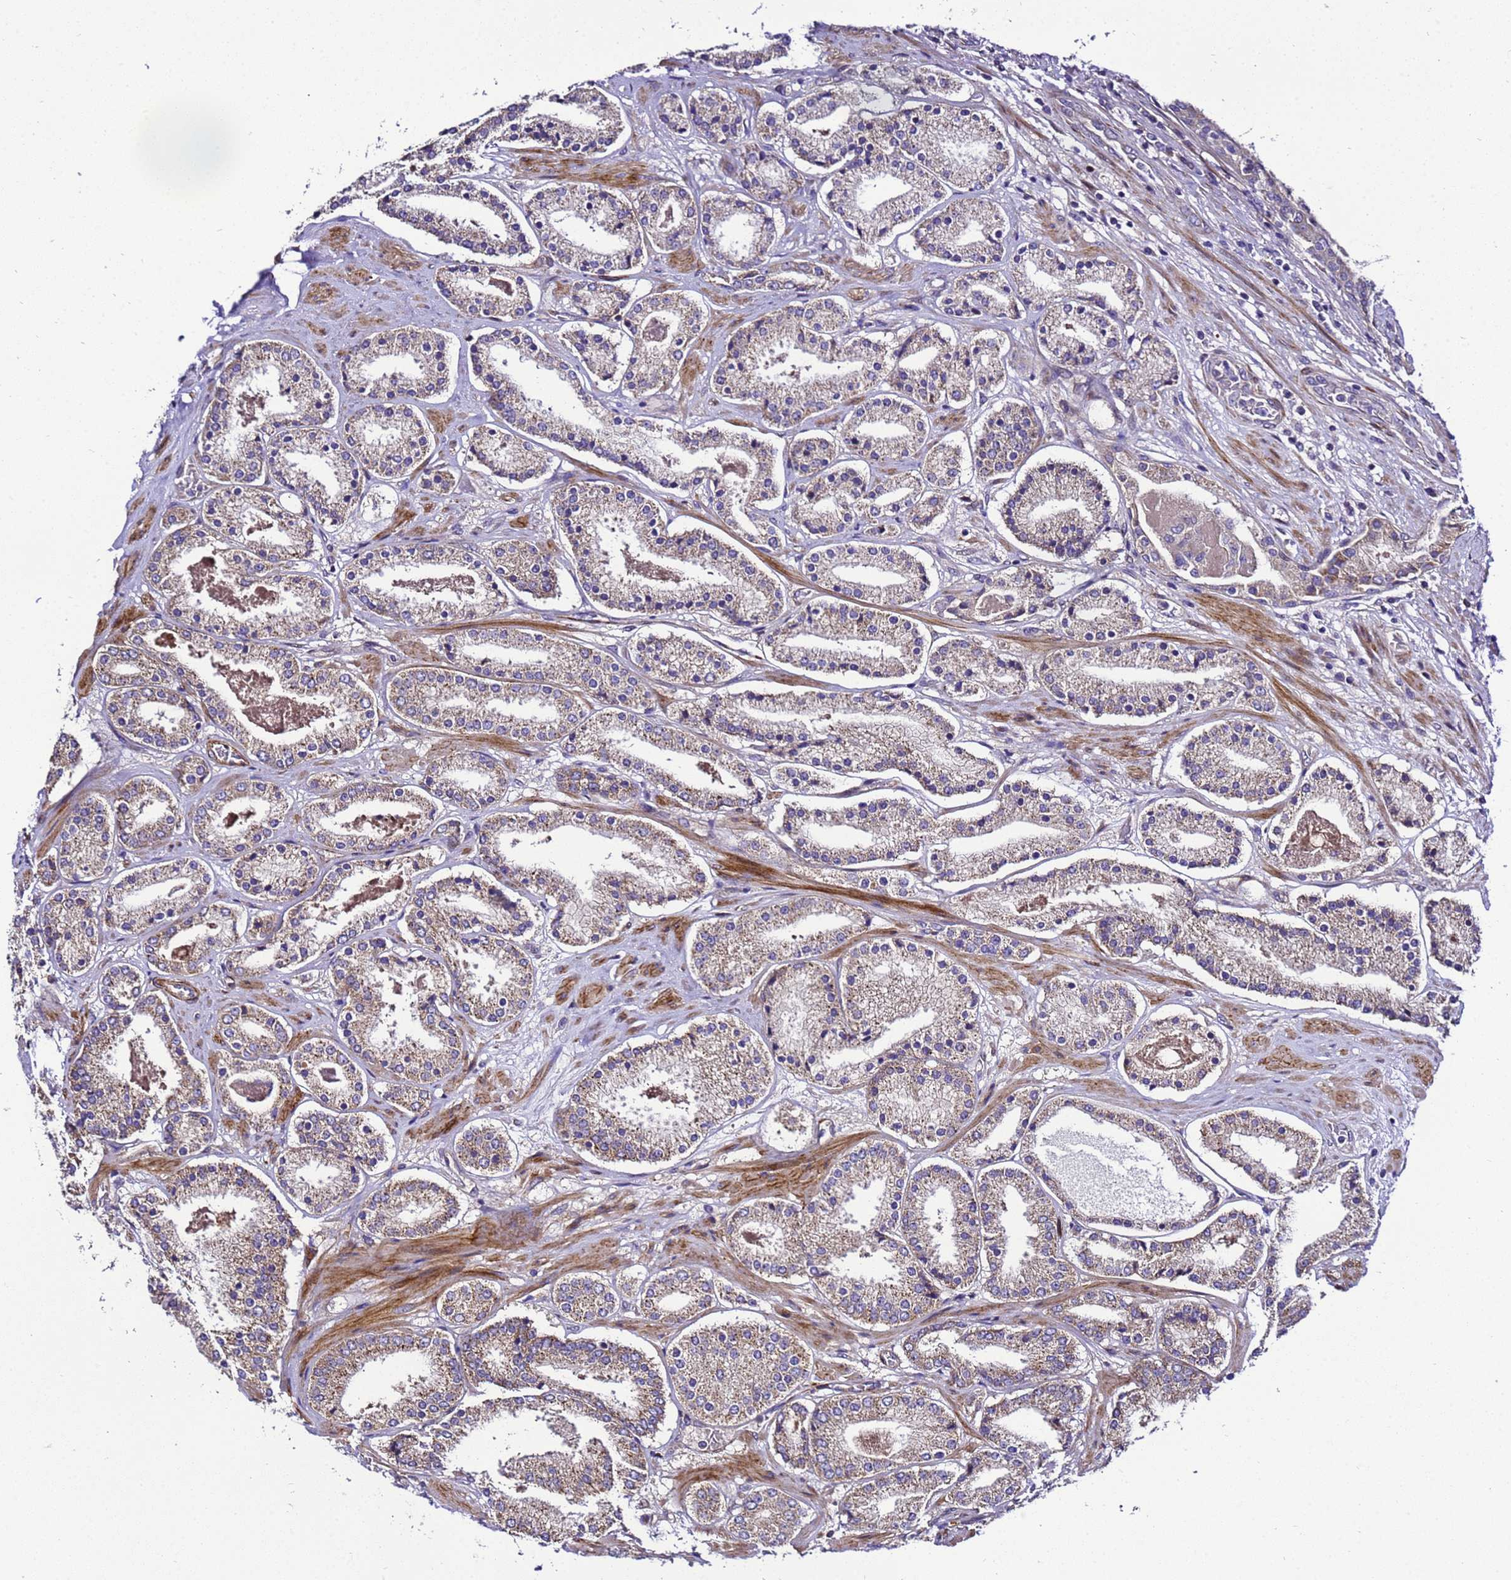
{"staining": {"intensity": "weak", "quantity": ">75%", "location": "cytoplasmic/membranous"}, "tissue": "prostate cancer", "cell_type": "Tumor cells", "image_type": "cancer", "snomed": [{"axis": "morphology", "description": "Adenocarcinoma, High grade"}, {"axis": "topography", "description": "Prostate"}], "caption": "Protein analysis of high-grade adenocarcinoma (prostate) tissue shows weak cytoplasmic/membranous staining in about >75% of tumor cells.", "gene": "ZNF417", "patient": {"sex": "male", "age": 63}}